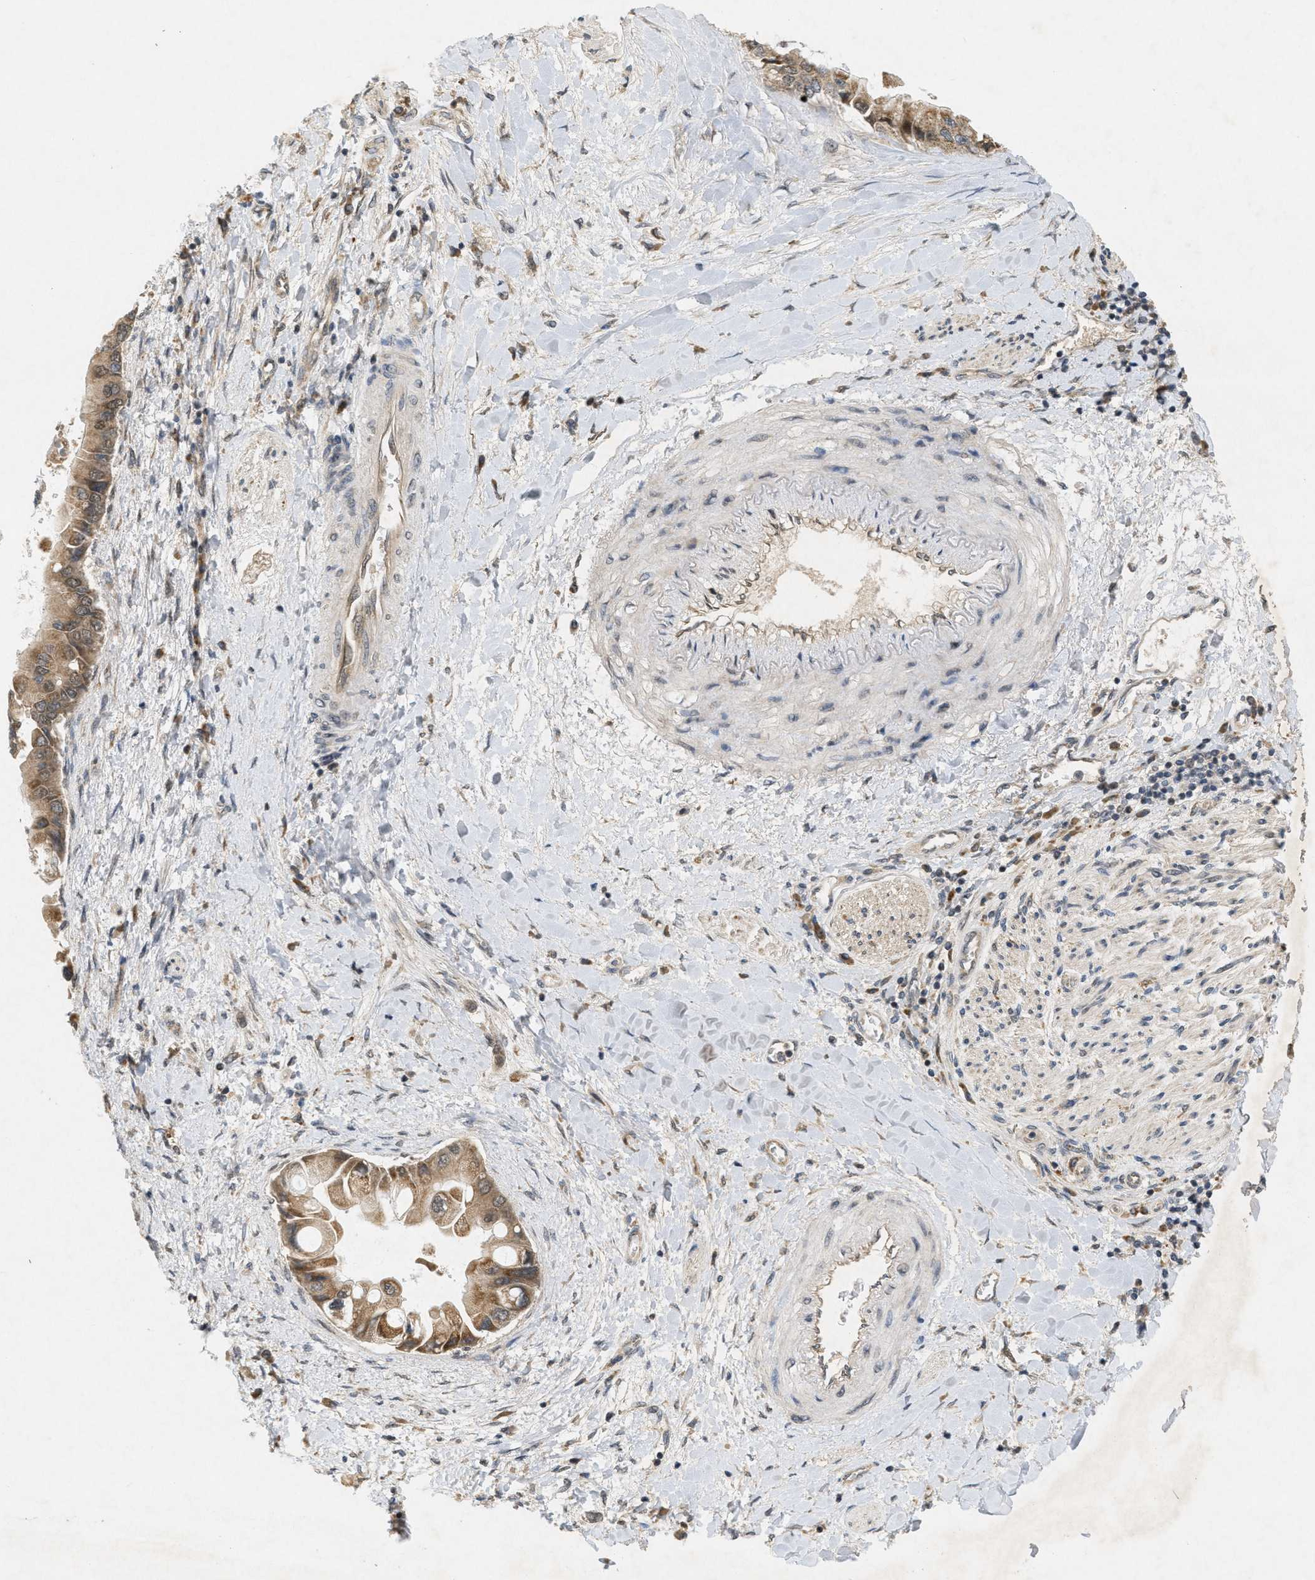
{"staining": {"intensity": "moderate", "quantity": ">75%", "location": "cytoplasmic/membranous"}, "tissue": "liver cancer", "cell_type": "Tumor cells", "image_type": "cancer", "snomed": [{"axis": "morphology", "description": "Cholangiocarcinoma"}, {"axis": "topography", "description": "Liver"}], "caption": "Cholangiocarcinoma (liver) stained for a protein displays moderate cytoplasmic/membranous positivity in tumor cells.", "gene": "PRKD1", "patient": {"sex": "male", "age": 50}}